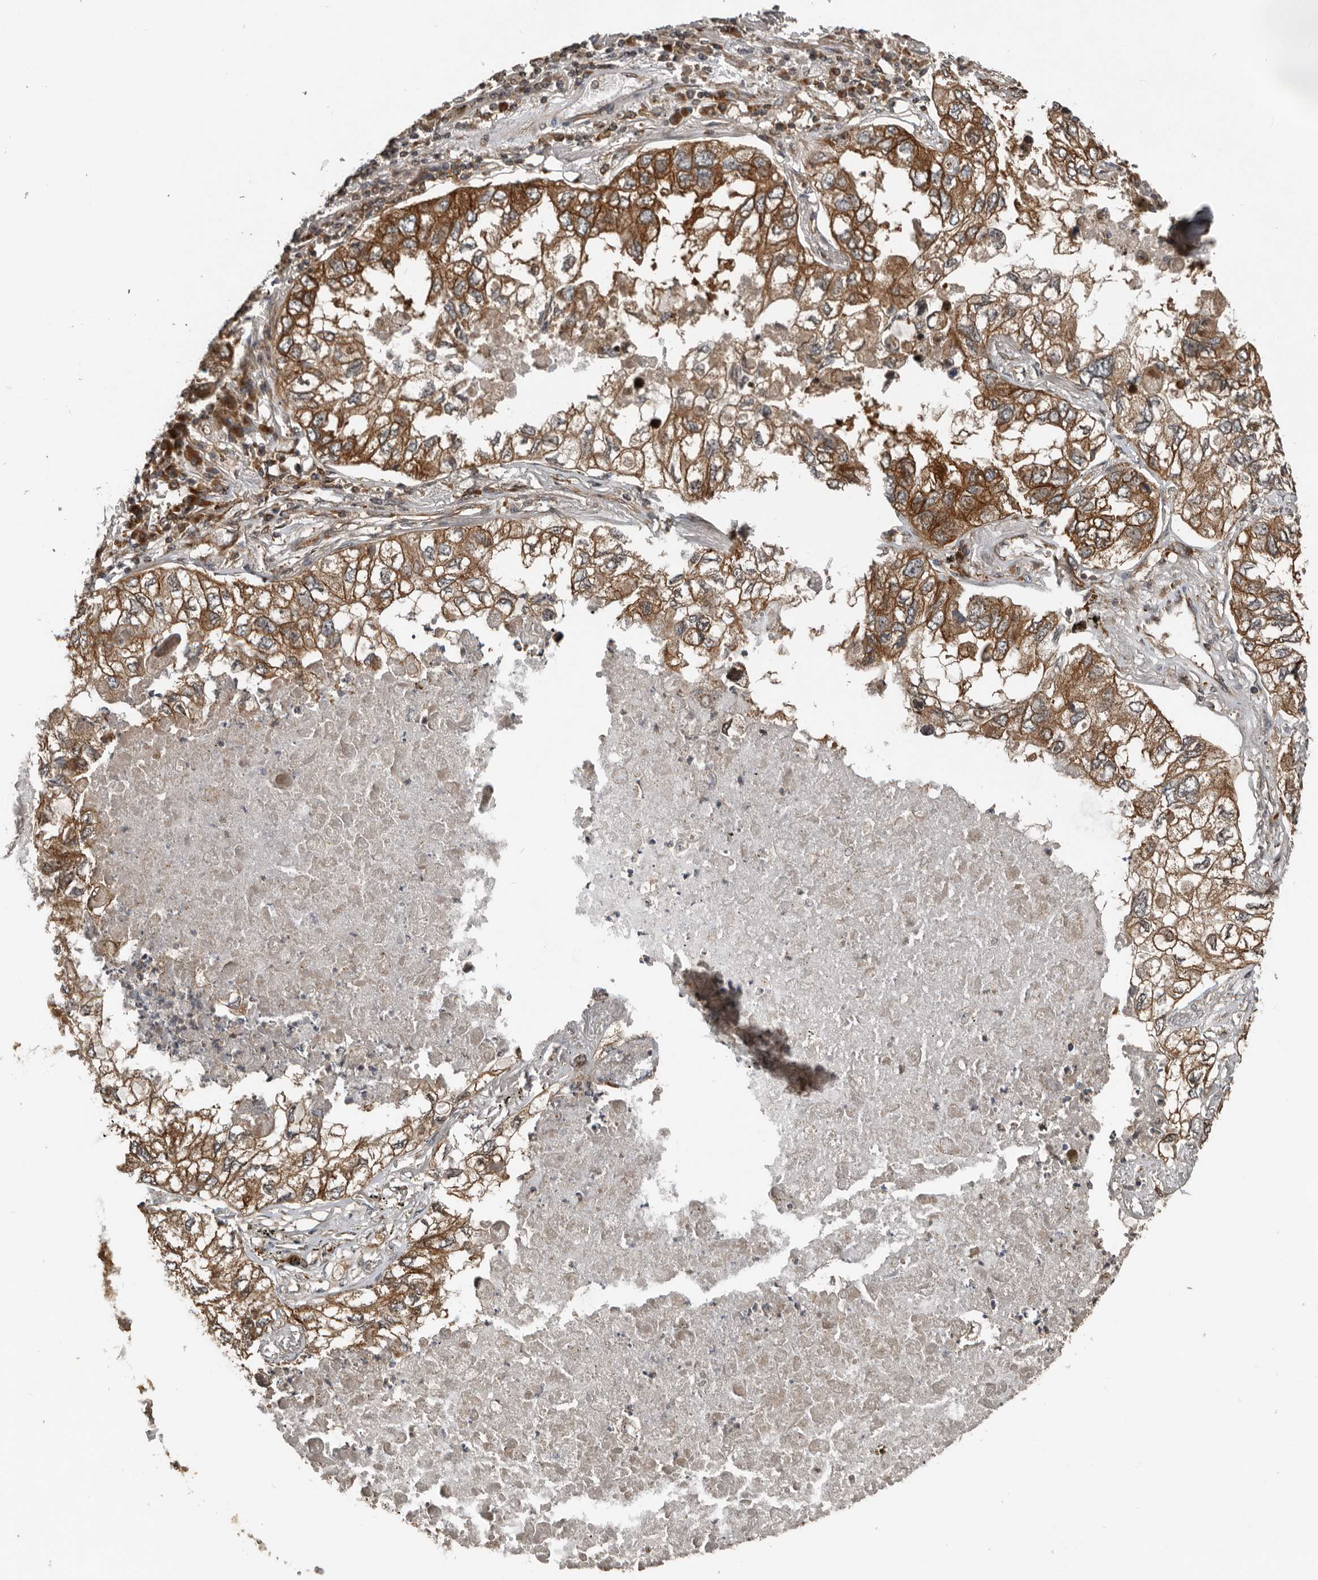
{"staining": {"intensity": "strong", "quantity": ">75%", "location": "cytoplasmic/membranous"}, "tissue": "lung cancer", "cell_type": "Tumor cells", "image_type": "cancer", "snomed": [{"axis": "morphology", "description": "Adenocarcinoma, NOS"}, {"axis": "topography", "description": "Lung"}], "caption": "IHC staining of lung adenocarcinoma, which demonstrates high levels of strong cytoplasmic/membranous staining in about >75% of tumor cells indicating strong cytoplasmic/membranous protein positivity. The staining was performed using DAB (brown) for protein detection and nuclei were counterstained in hematoxylin (blue).", "gene": "CCDC190", "patient": {"sex": "male", "age": 65}}